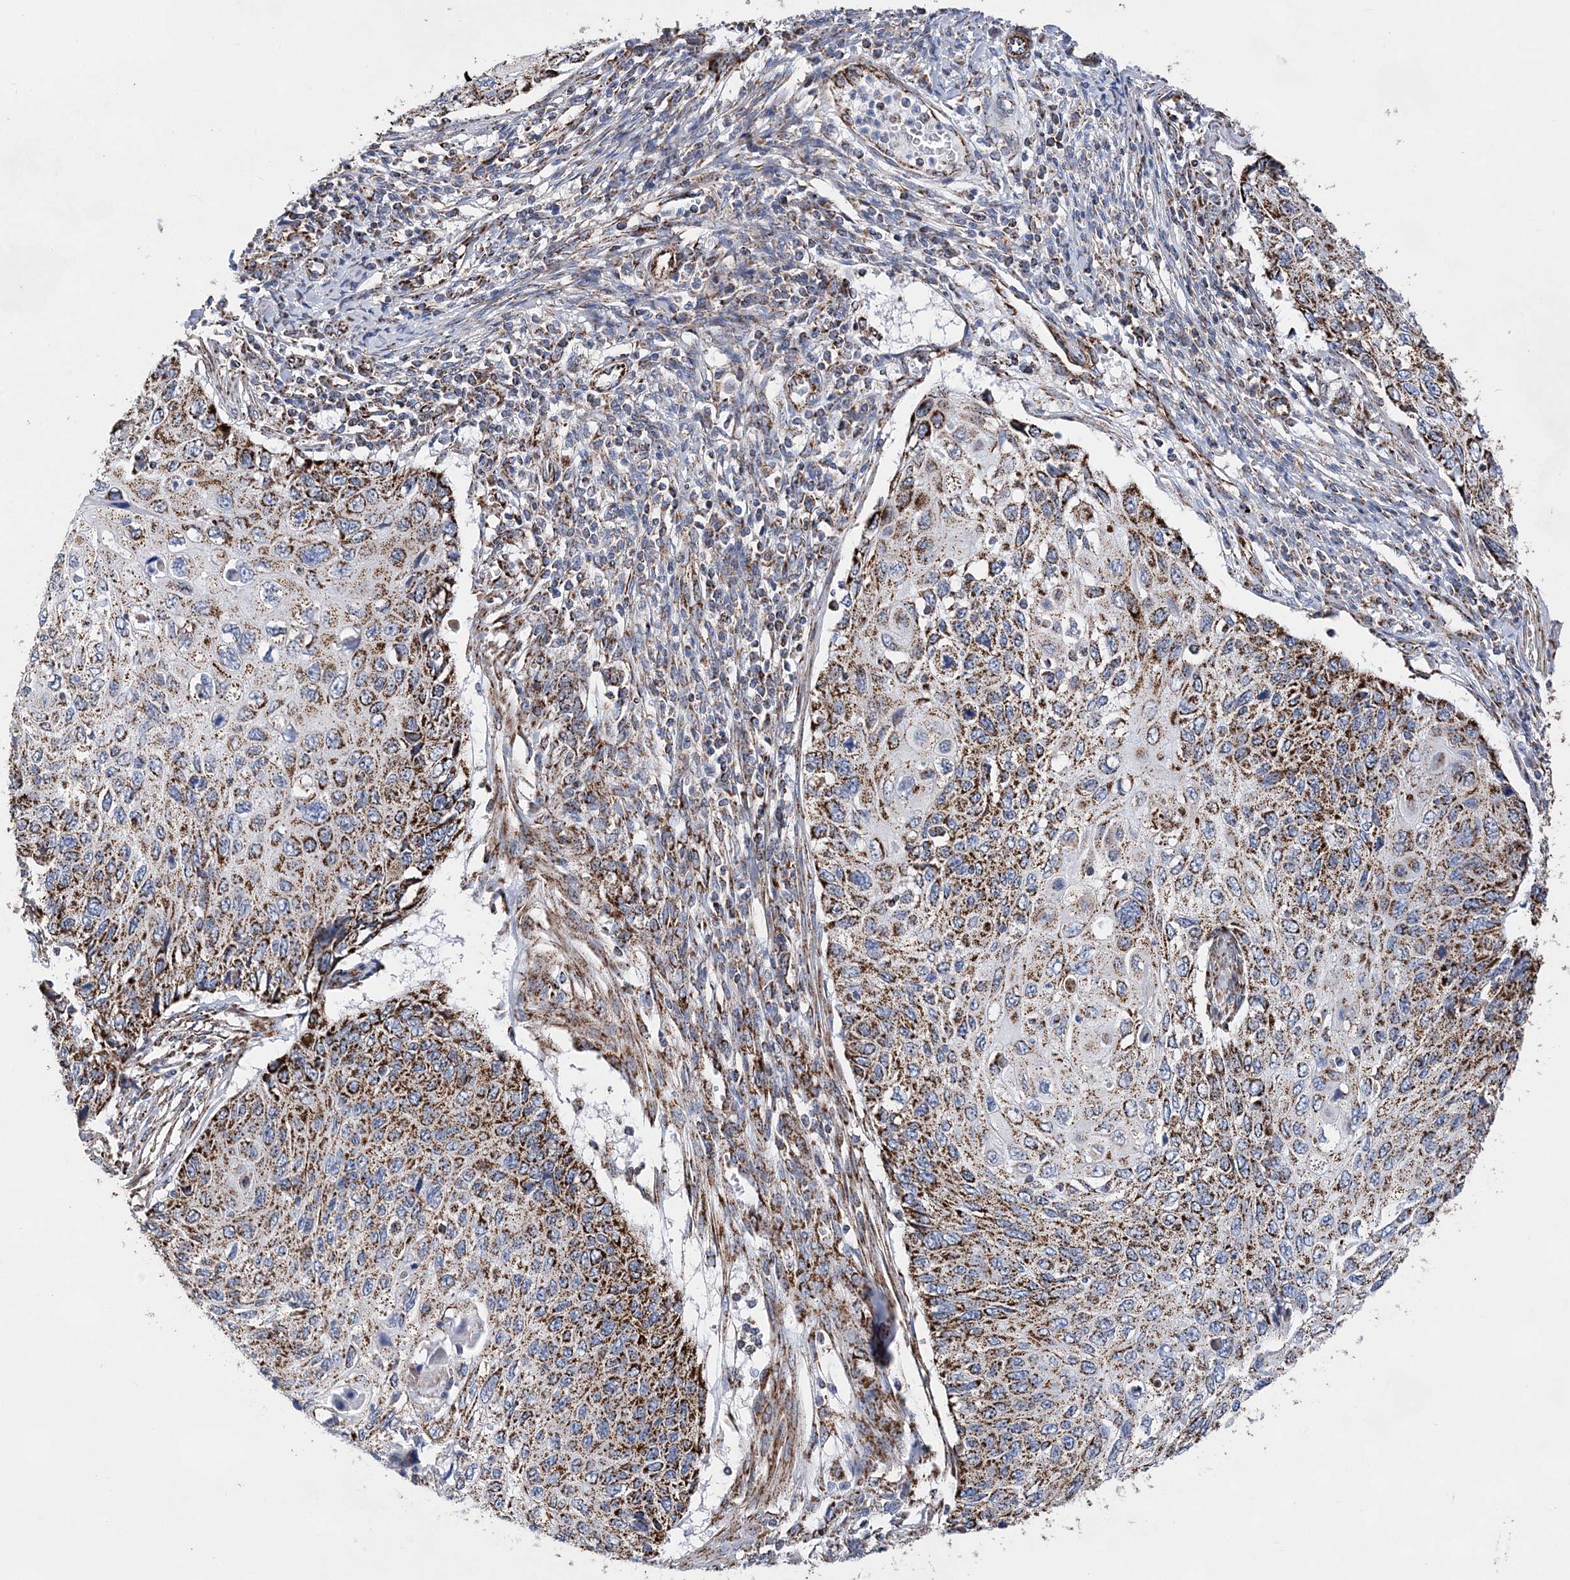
{"staining": {"intensity": "strong", "quantity": ">75%", "location": "cytoplasmic/membranous"}, "tissue": "cervical cancer", "cell_type": "Tumor cells", "image_type": "cancer", "snomed": [{"axis": "morphology", "description": "Squamous cell carcinoma, NOS"}, {"axis": "topography", "description": "Cervix"}], "caption": "This histopathology image reveals immunohistochemistry (IHC) staining of human cervical cancer, with high strong cytoplasmic/membranous expression in about >75% of tumor cells.", "gene": "ACOT9", "patient": {"sex": "female", "age": 70}}